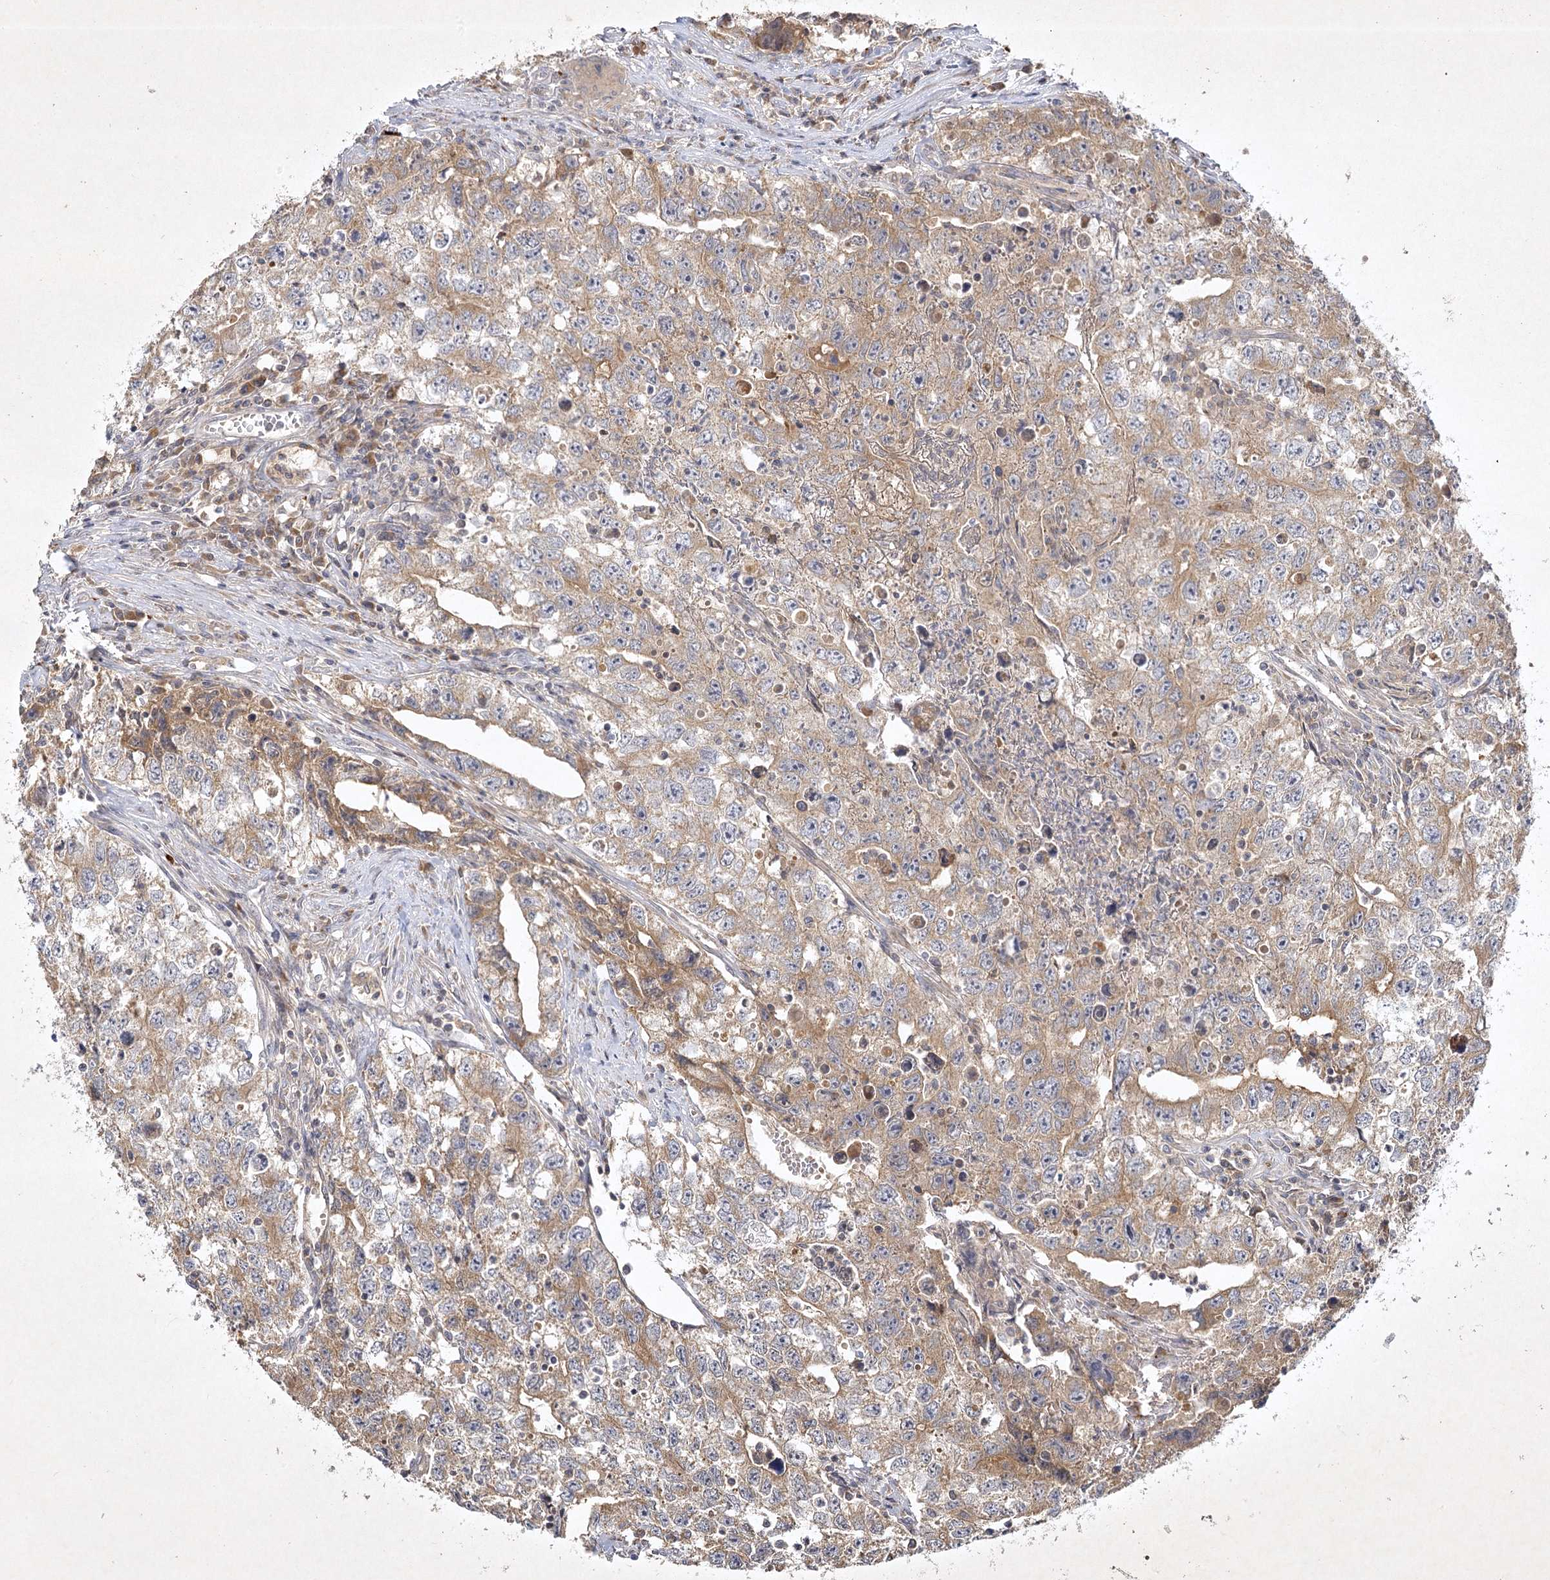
{"staining": {"intensity": "moderate", "quantity": ">75%", "location": "cytoplasmic/membranous"}, "tissue": "testis cancer", "cell_type": "Tumor cells", "image_type": "cancer", "snomed": [{"axis": "morphology", "description": "Seminoma, NOS"}, {"axis": "morphology", "description": "Carcinoma, Embryonal, NOS"}, {"axis": "topography", "description": "Testis"}], "caption": "A high-resolution histopathology image shows immunohistochemistry staining of testis seminoma, which displays moderate cytoplasmic/membranous positivity in about >75% of tumor cells.", "gene": "PYROXD2", "patient": {"sex": "male", "age": 43}}